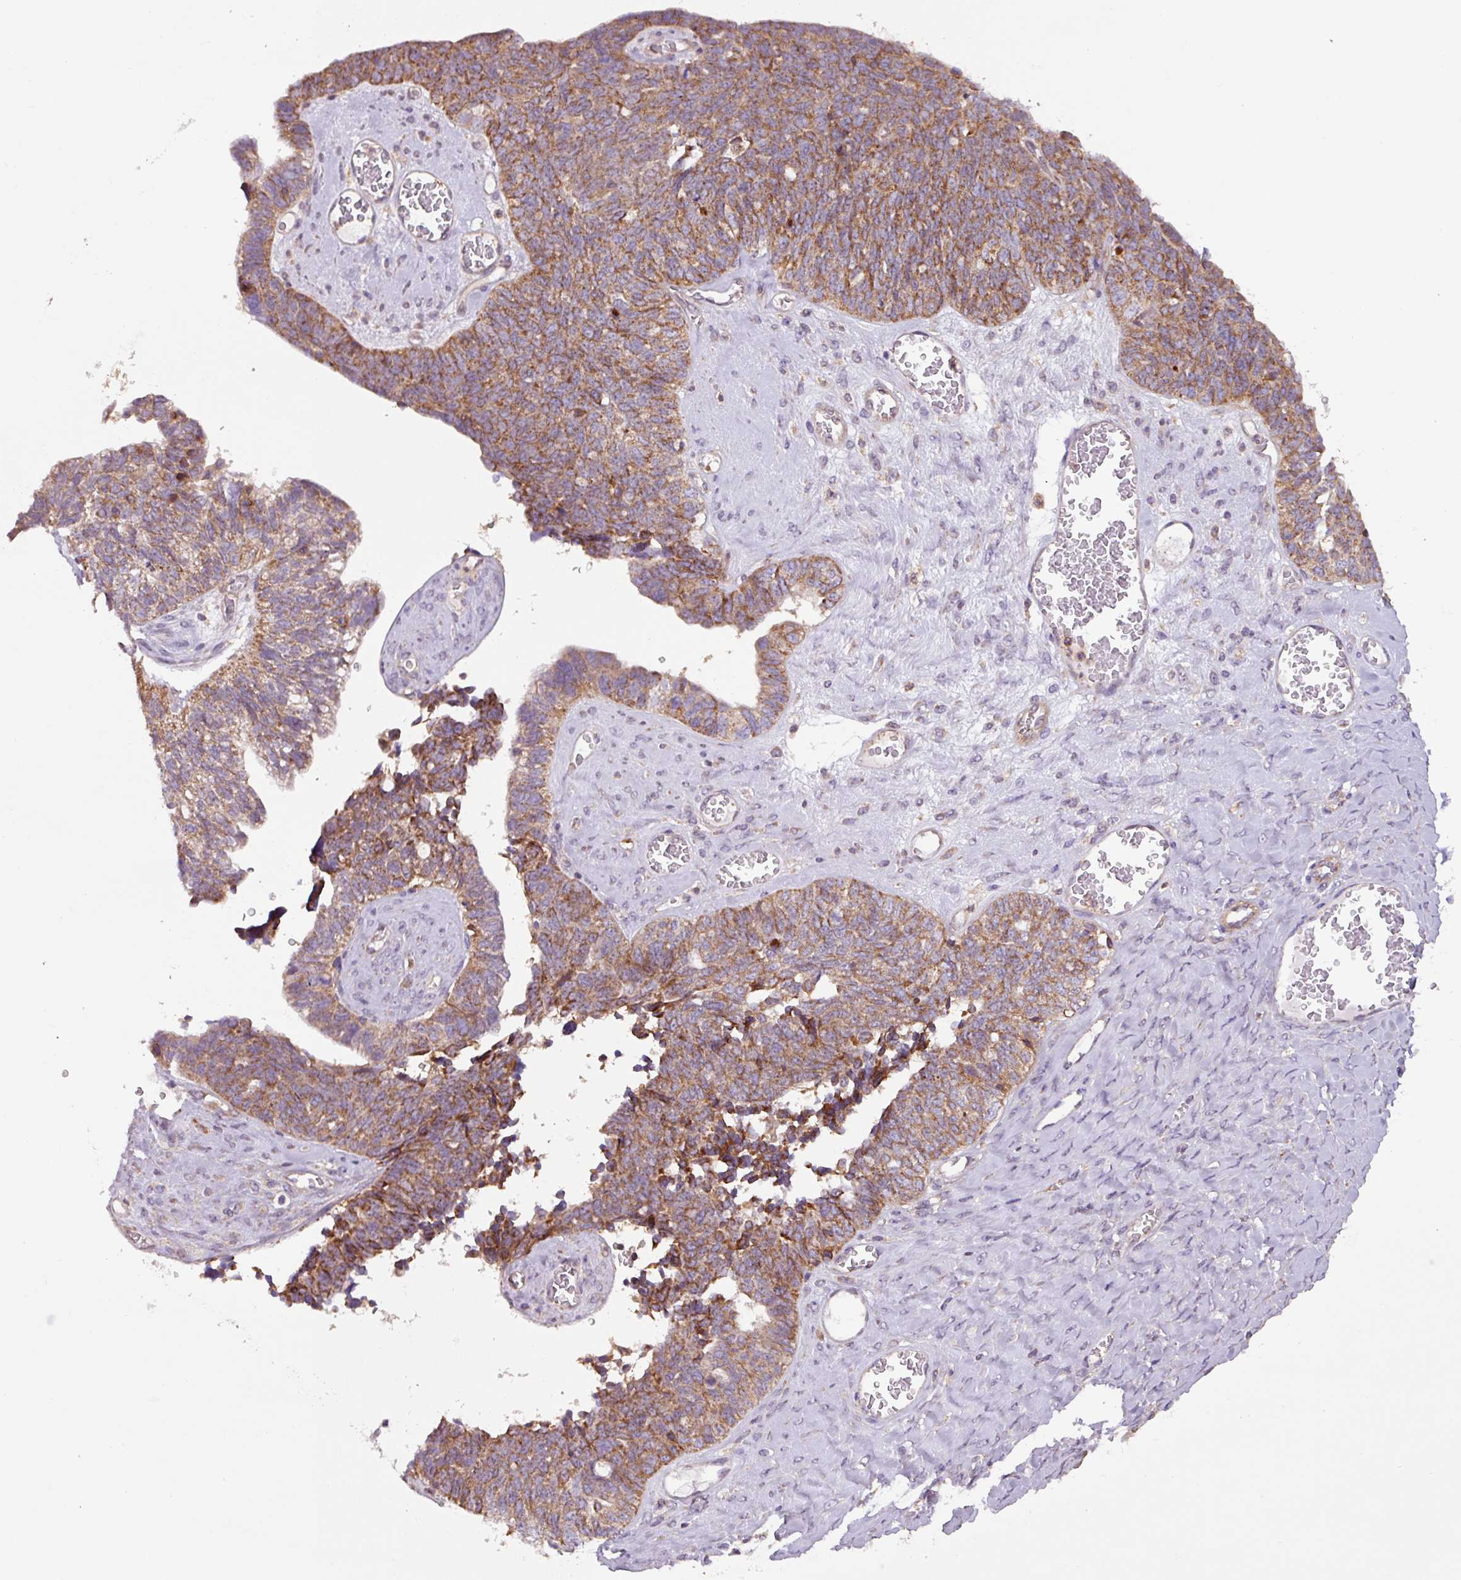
{"staining": {"intensity": "moderate", "quantity": ">75%", "location": "cytoplasmic/membranous"}, "tissue": "ovarian cancer", "cell_type": "Tumor cells", "image_type": "cancer", "snomed": [{"axis": "morphology", "description": "Cystadenocarcinoma, serous, NOS"}, {"axis": "topography", "description": "Ovary"}], "caption": "A histopathology image showing moderate cytoplasmic/membranous expression in approximately >75% of tumor cells in ovarian cancer, as visualized by brown immunohistochemical staining.", "gene": "PLEKHD1", "patient": {"sex": "female", "age": 79}}